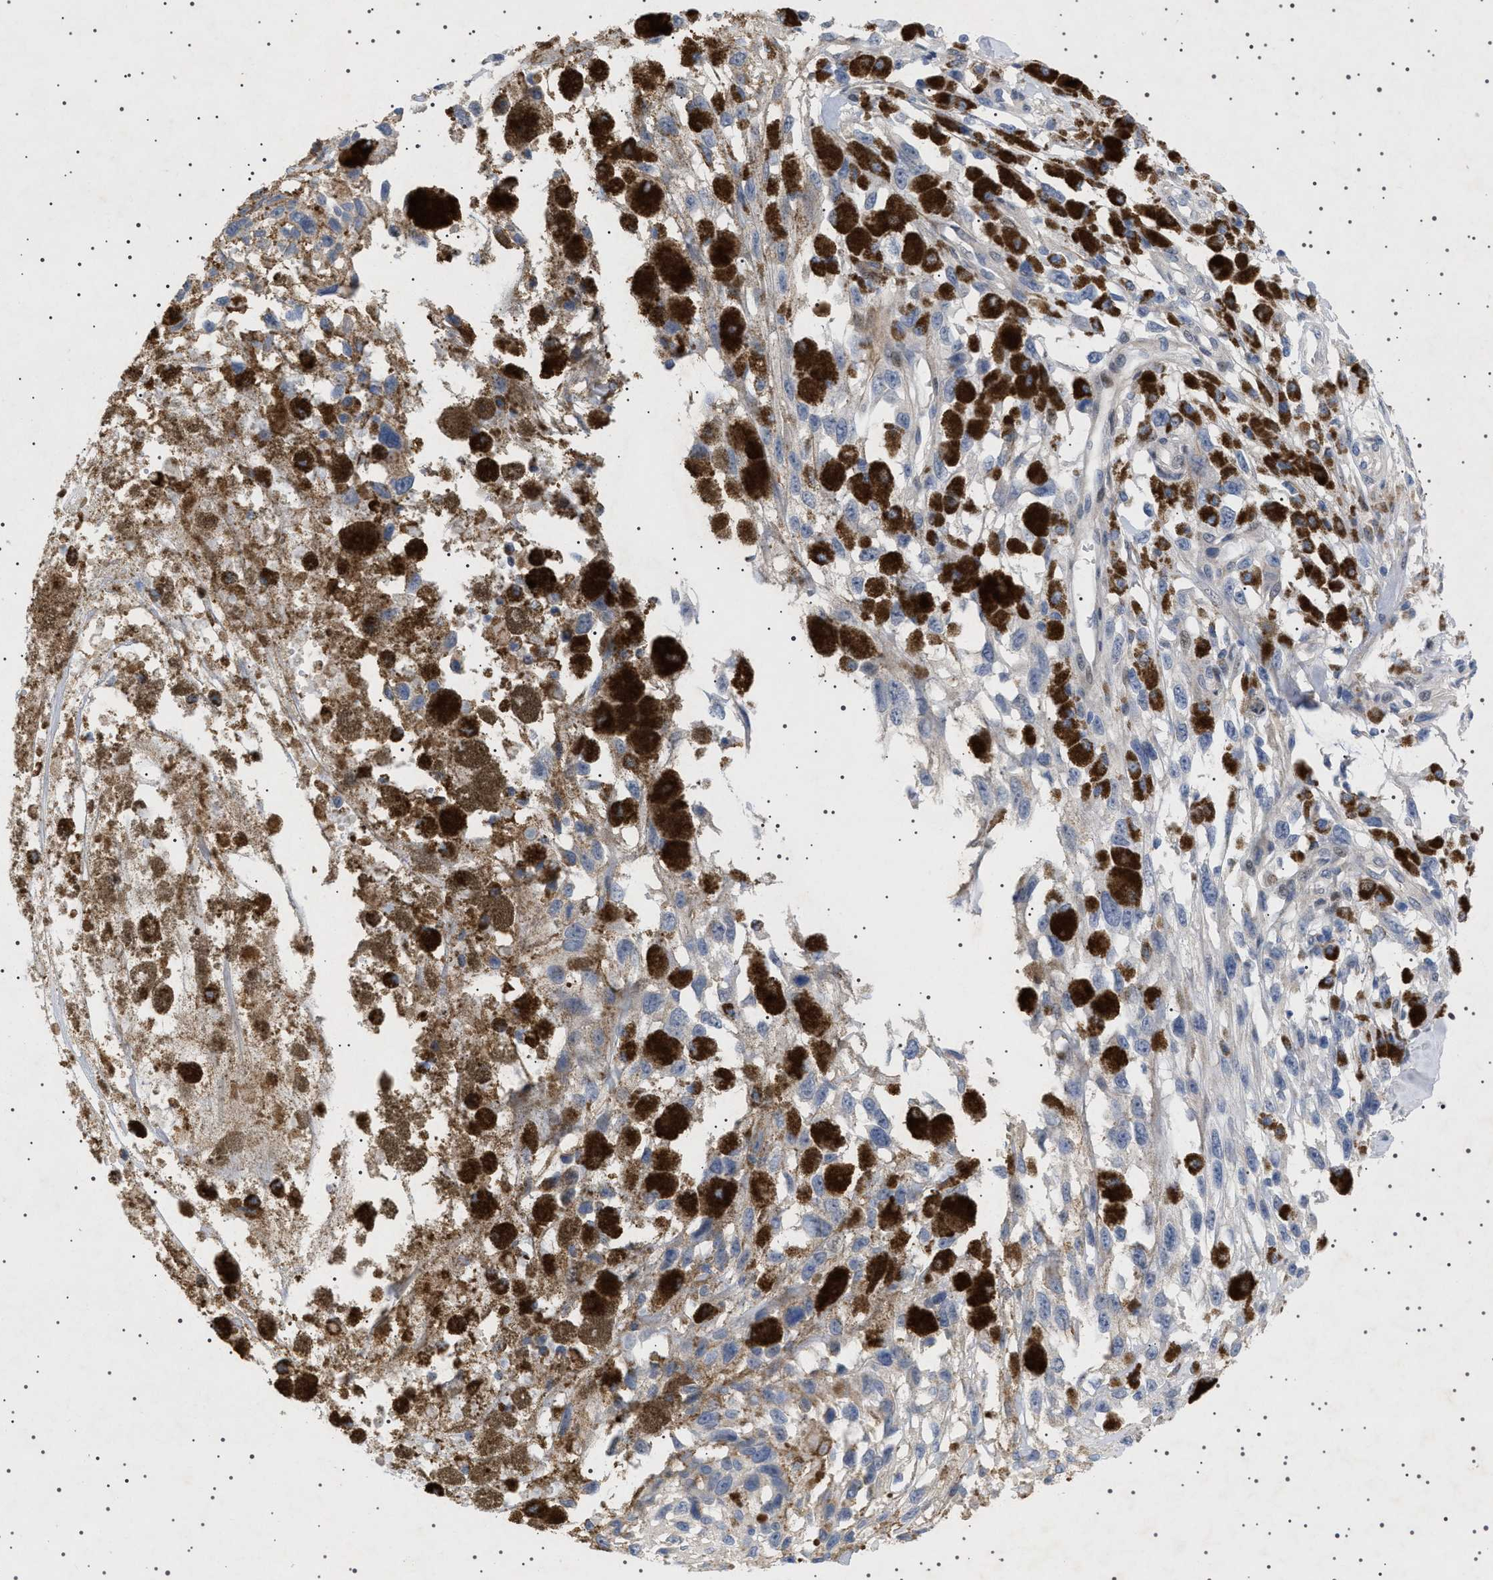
{"staining": {"intensity": "negative", "quantity": "none", "location": "none"}, "tissue": "melanoma", "cell_type": "Tumor cells", "image_type": "cancer", "snomed": [{"axis": "morphology", "description": "Malignant melanoma, Metastatic site"}, {"axis": "topography", "description": "Lymph node"}], "caption": "An image of malignant melanoma (metastatic site) stained for a protein exhibits no brown staining in tumor cells.", "gene": "HTR1A", "patient": {"sex": "male", "age": 59}}